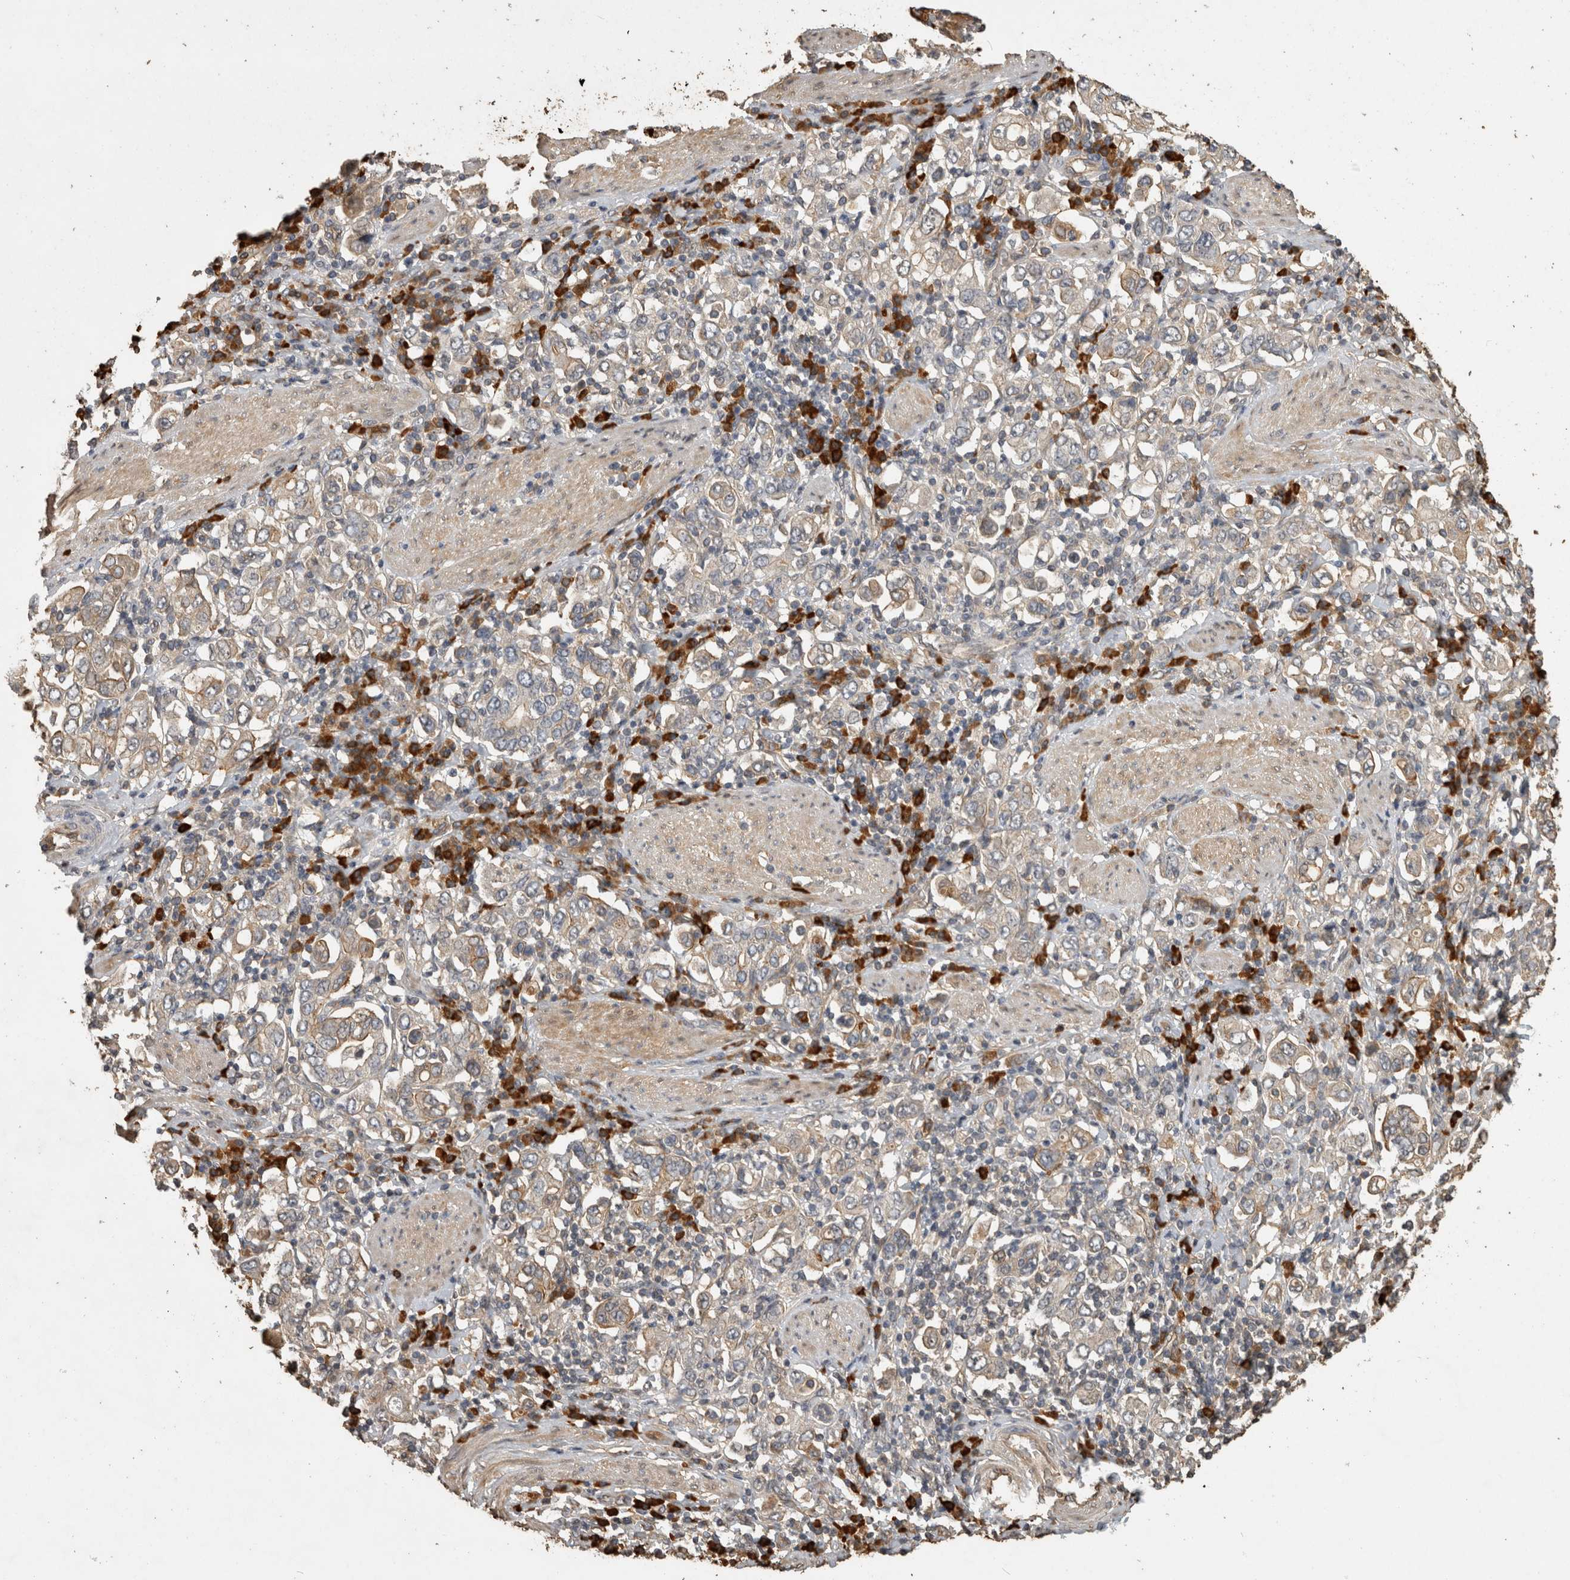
{"staining": {"intensity": "weak", "quantity": "25%-75%", "location": "cytoplasmic/membranous"}, "tissue": "stomach cancer", "cell_type": "Tumor cells", "image_type": "cancer", "snomed": [{"axis": "morphology", "description": "Adenocarcinoma, NOS"}, {"axis": "topography", "description": "Stomach, upper"}], "caption": "Immunohistochemical staining of stomach adenocarcinoma demonstrates weak cytoplasmic/membranous protein staining in about 25%-75% of tumor cells. (DAB (3,3'-diaminobenzidine) = brown stain, brightfield microscopy at high magnification).", "gene": "RHPN1", "patient": {"sex": "male", "age": 62}}